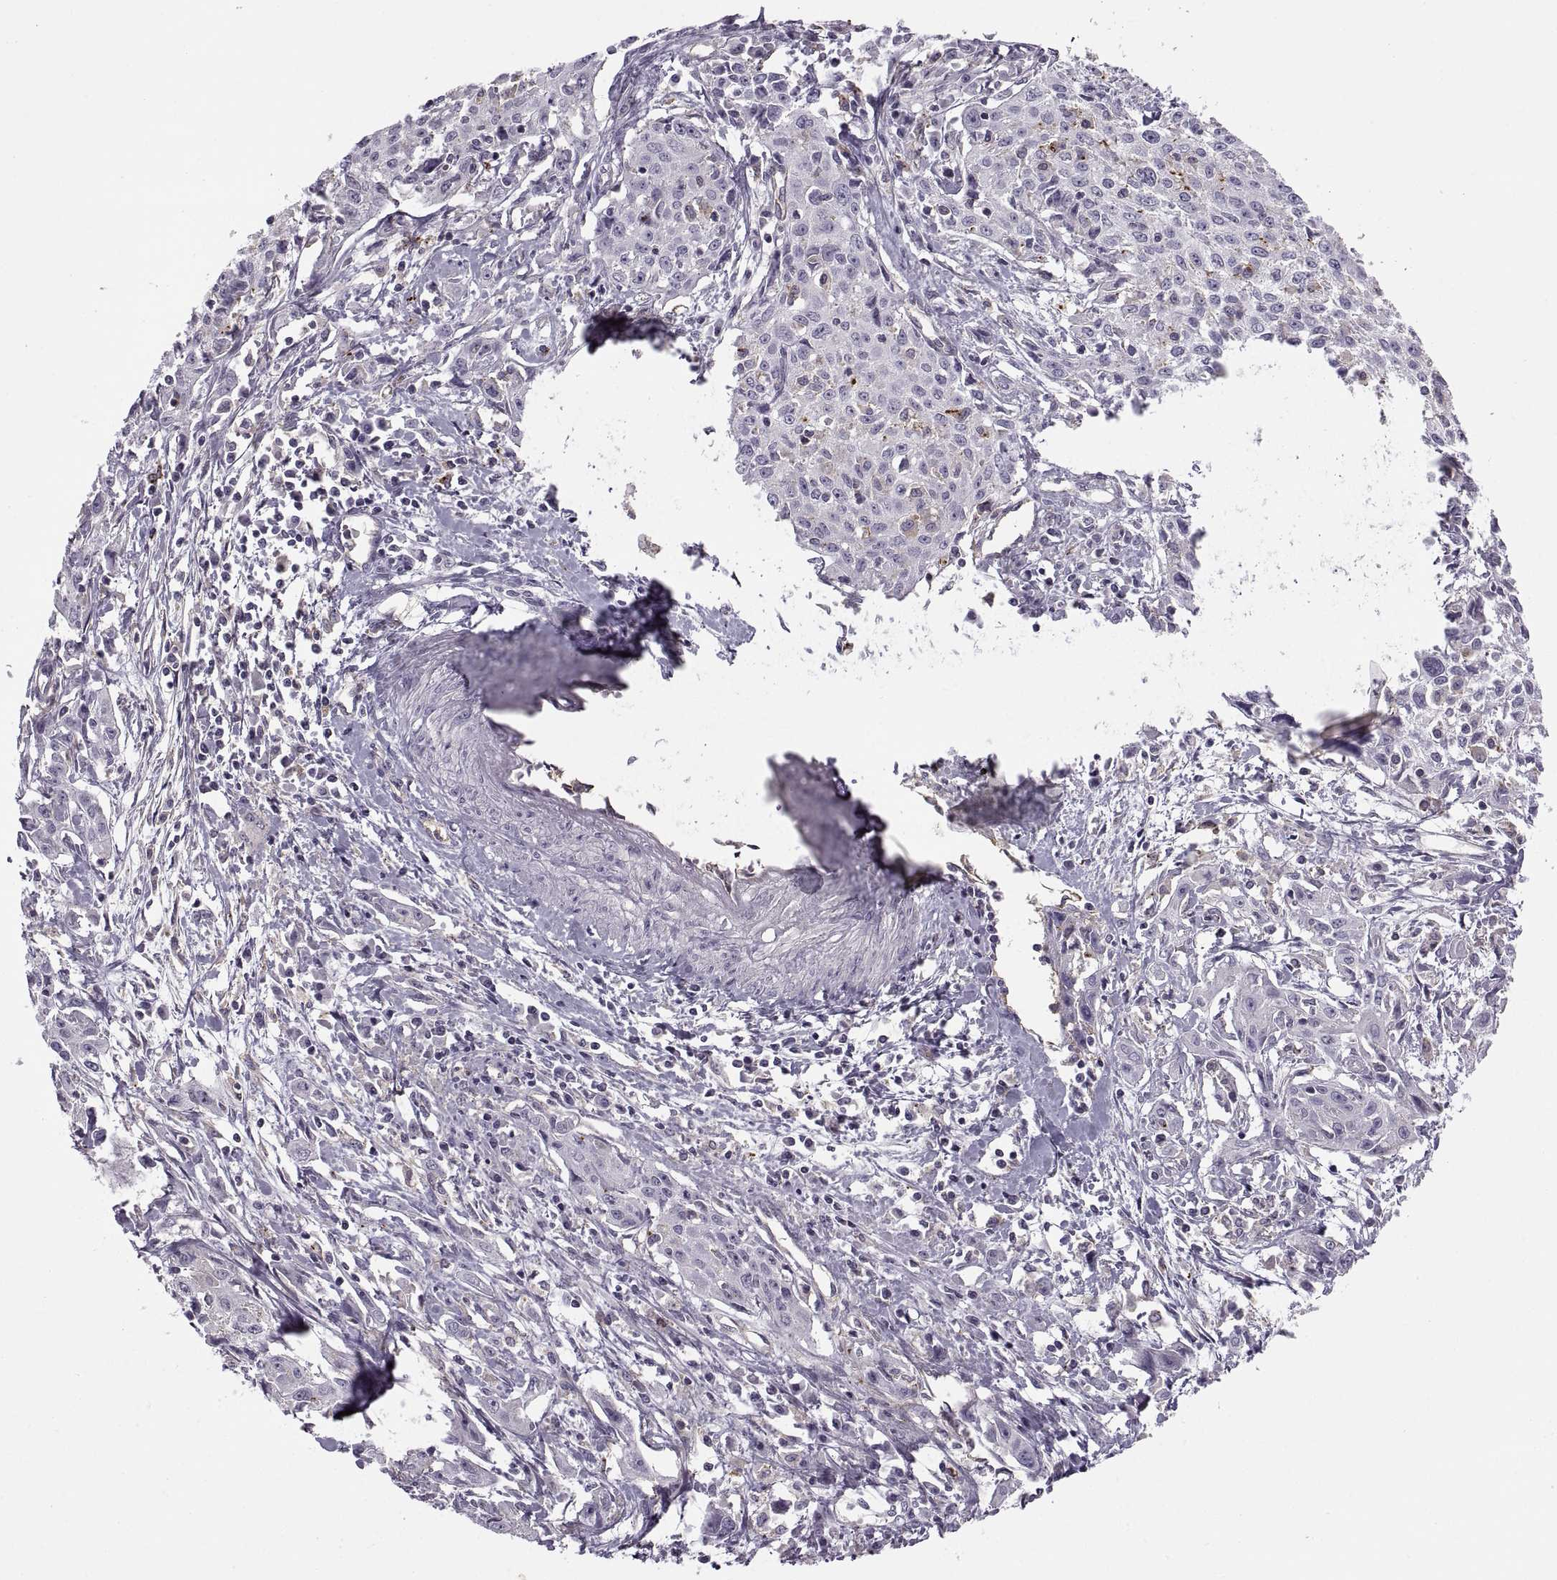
{"staining": {"intensity": "negative", "quantity": "none", "location": "none"}, "tissue": "cervical cancer", "cell_type": "Tumor cells", "image_type": "cancer", "snomed": [{"axis": "morphology", "description": "Squamous cell carcinoma, NOS"}, {"axis": "topography", "description": "Cervix"}], "caption": "IHC of cervical squamous cell carcinoma demonstrates no positivity in tumor cells.", "gene": "RALB", "patient": {"sex": "female", "age": 38}}